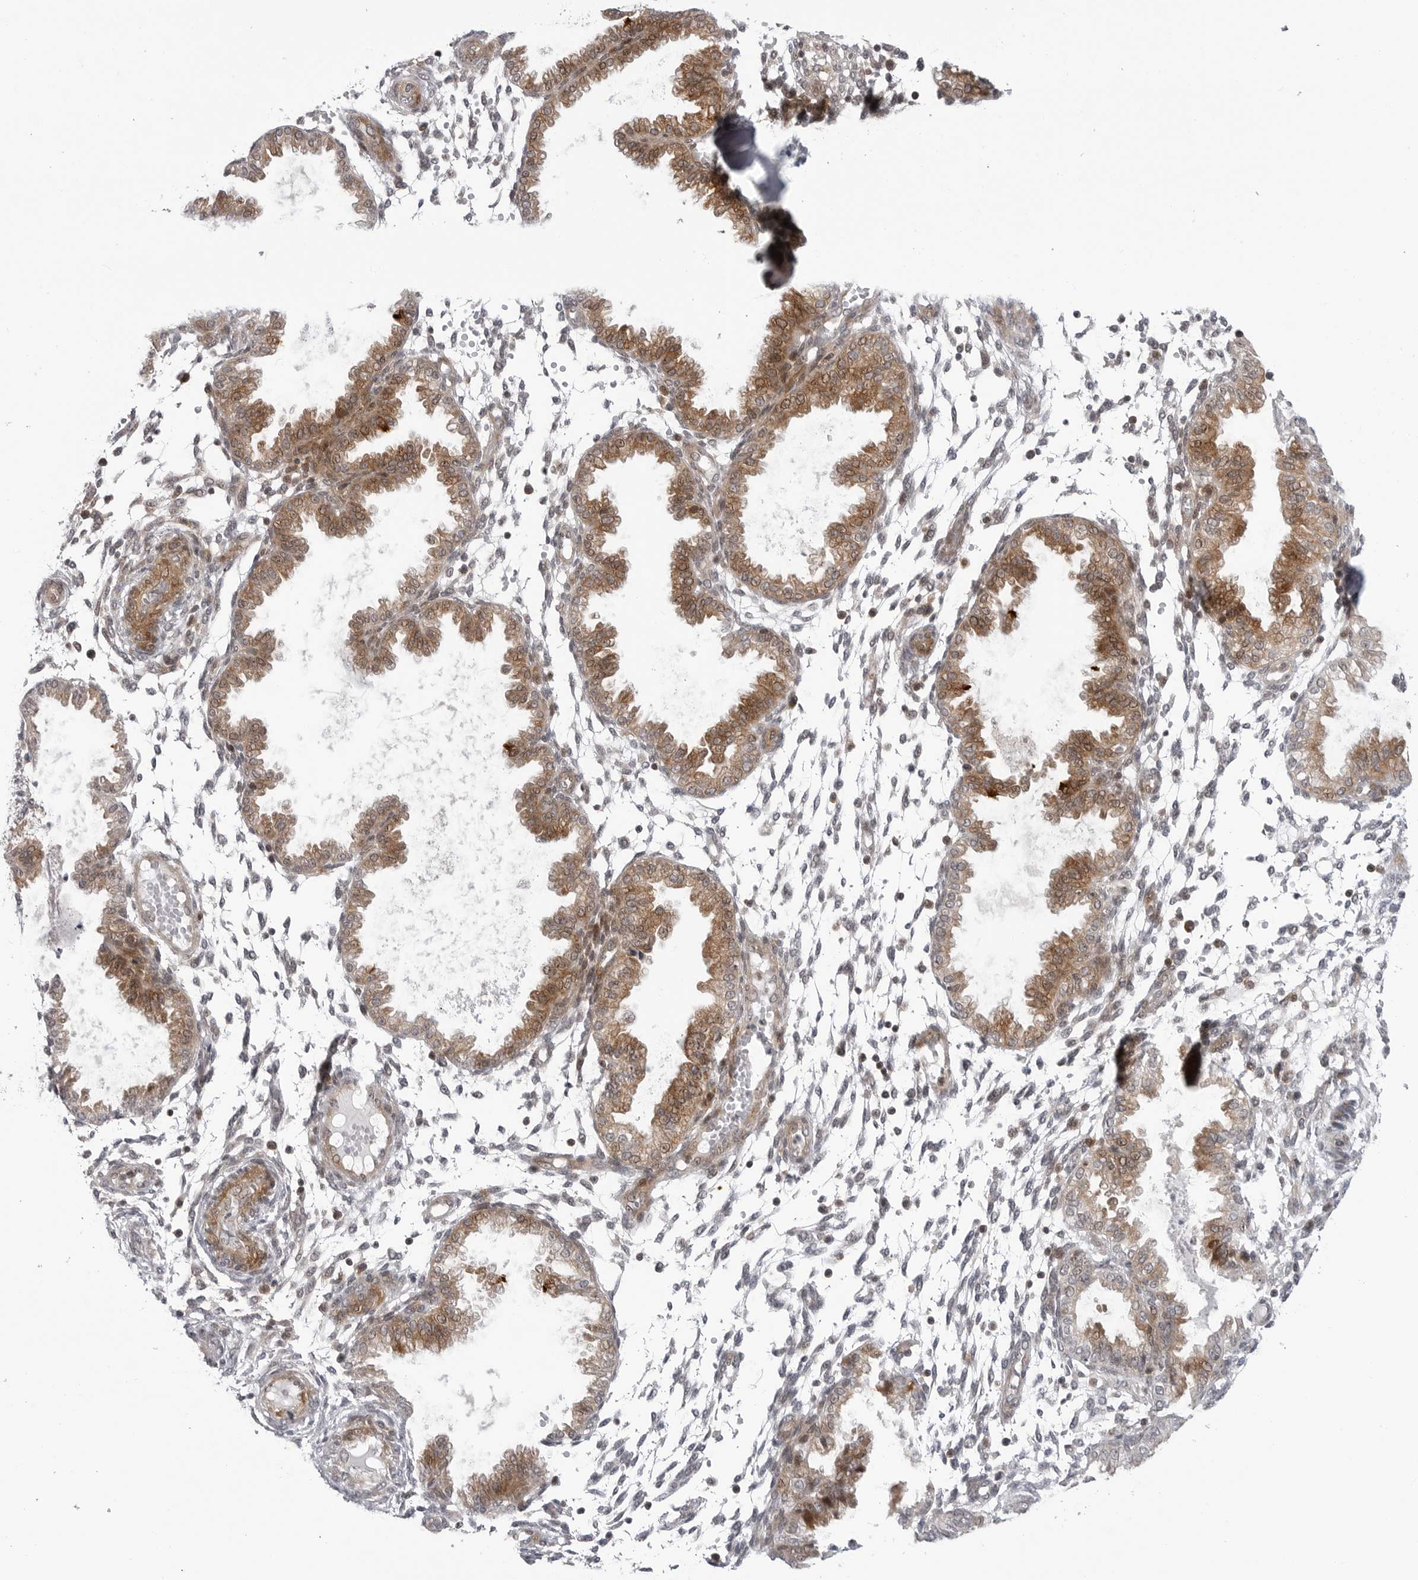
{"staining": {"intensity": "negative", "quantity": "none", "location": "none"}, "tissue": "endometrium", "cell_type": "Cells in endometrial stroma", "image_type": "normal", "snomed": [{"axis": "morphology", "description": "Normal tissue, NOS"}, {"axis": "topography", "description": "Endometrium"}], "caption": "Endometrium was stained to show a protein in brown. There is no significant expression in cells in endometrial stroma. (DAB (3,3'-diaminobenzidine) immunohistochemistry (IHC), high magnification).", "gene": "ADAMTS5", "patient": {"sex": "female", "age": 33}}